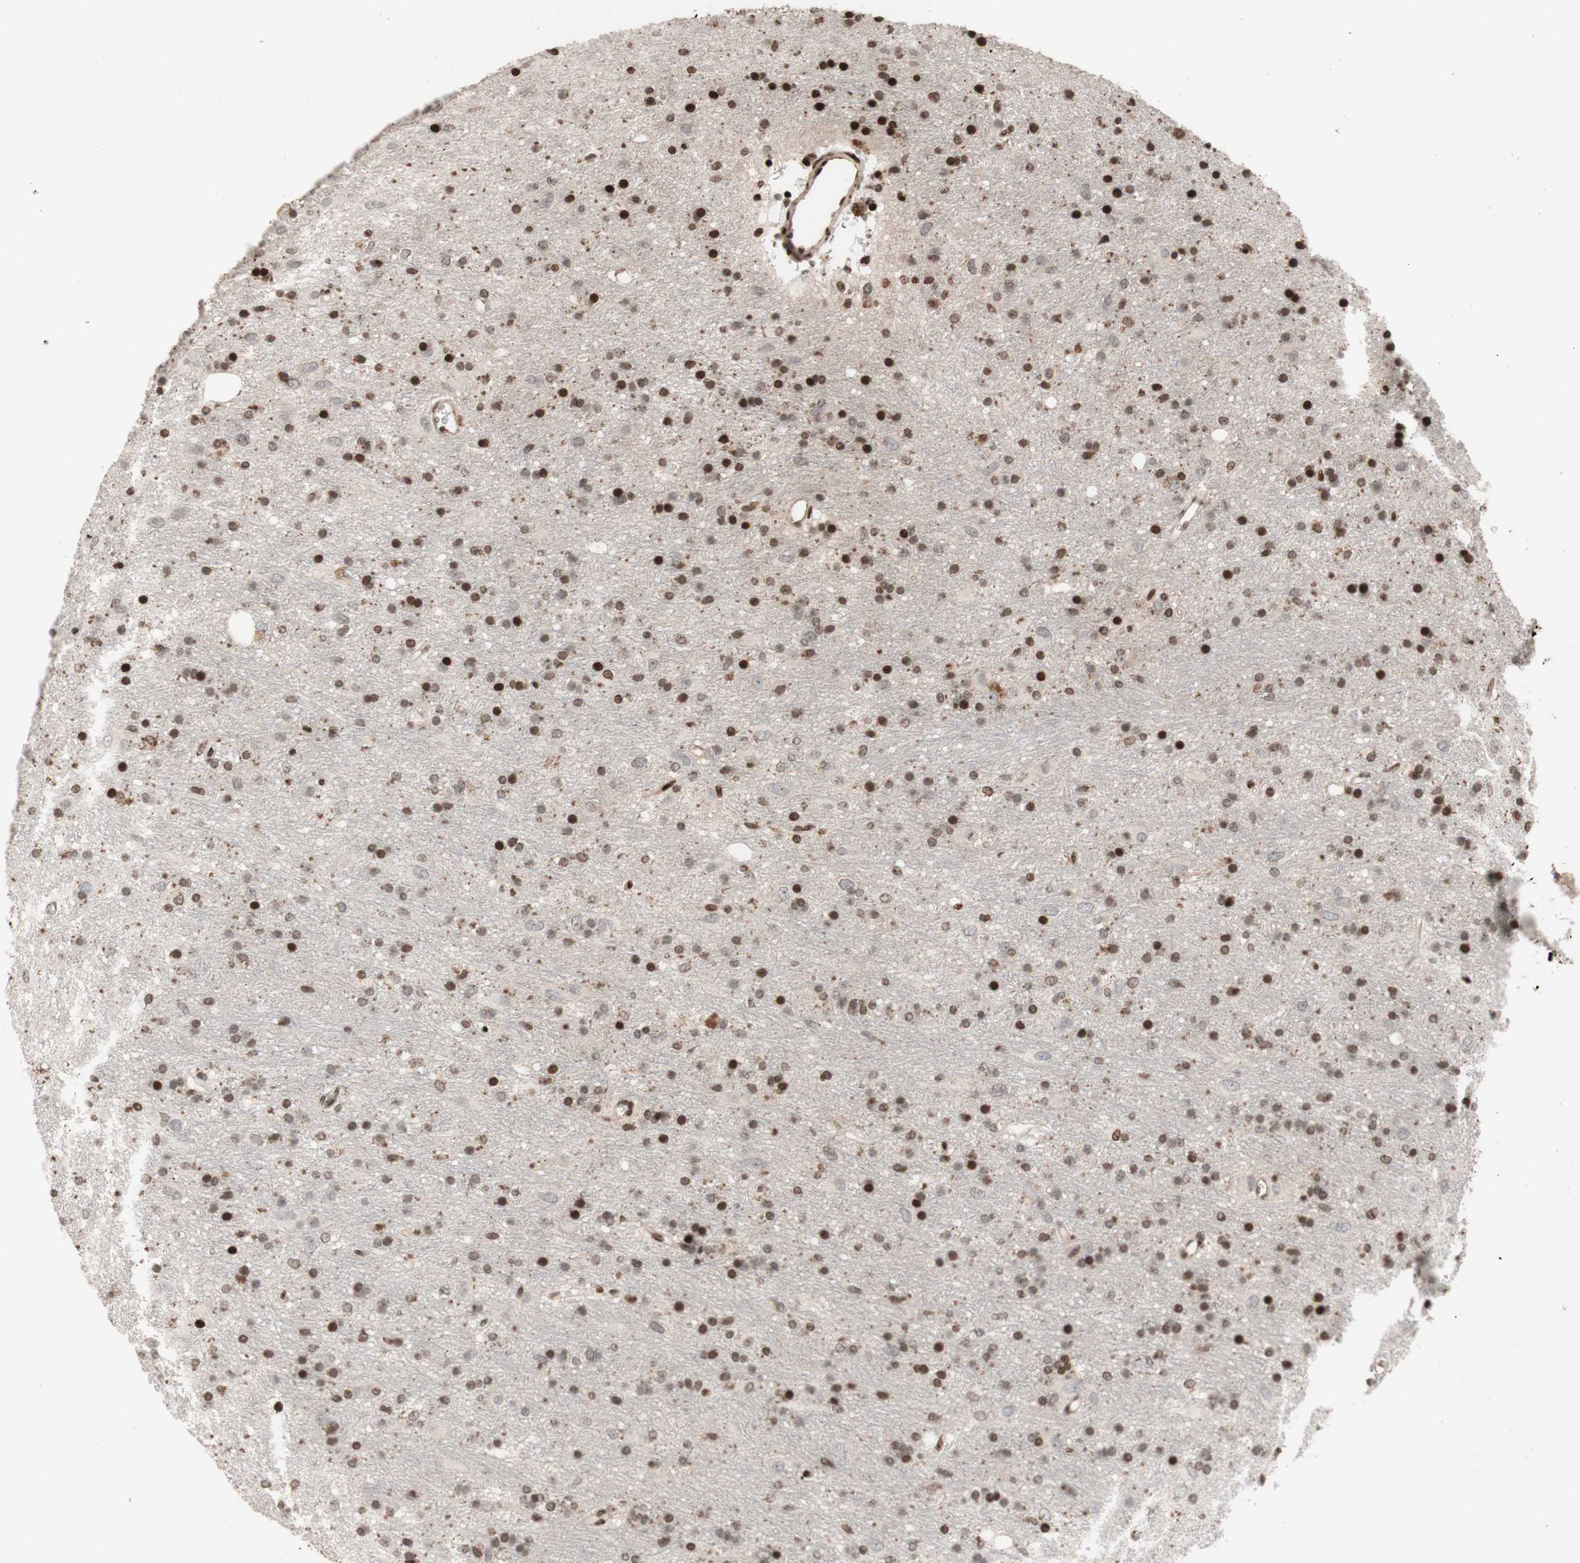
{"staining": {"intensity": "strong", "quantity": "<25%", "location": "nuclear"}, "tissue": "glioma", "cell_type": "Tumor cells", "image_type": "cancer", "snomed": [{"axis": "morphology", "description": "Glioma, malignant, Low grade"}, {"axis": "topography", "description": "Brain"}], "caption": "An image showing strong nuclear positivity in about <25% of tumor cells in malignant low-grade glioma, as visualized by brown immunohistochemical staining.", "gene": "POLA1", "patient": {"sex": "male", "age": 77}}